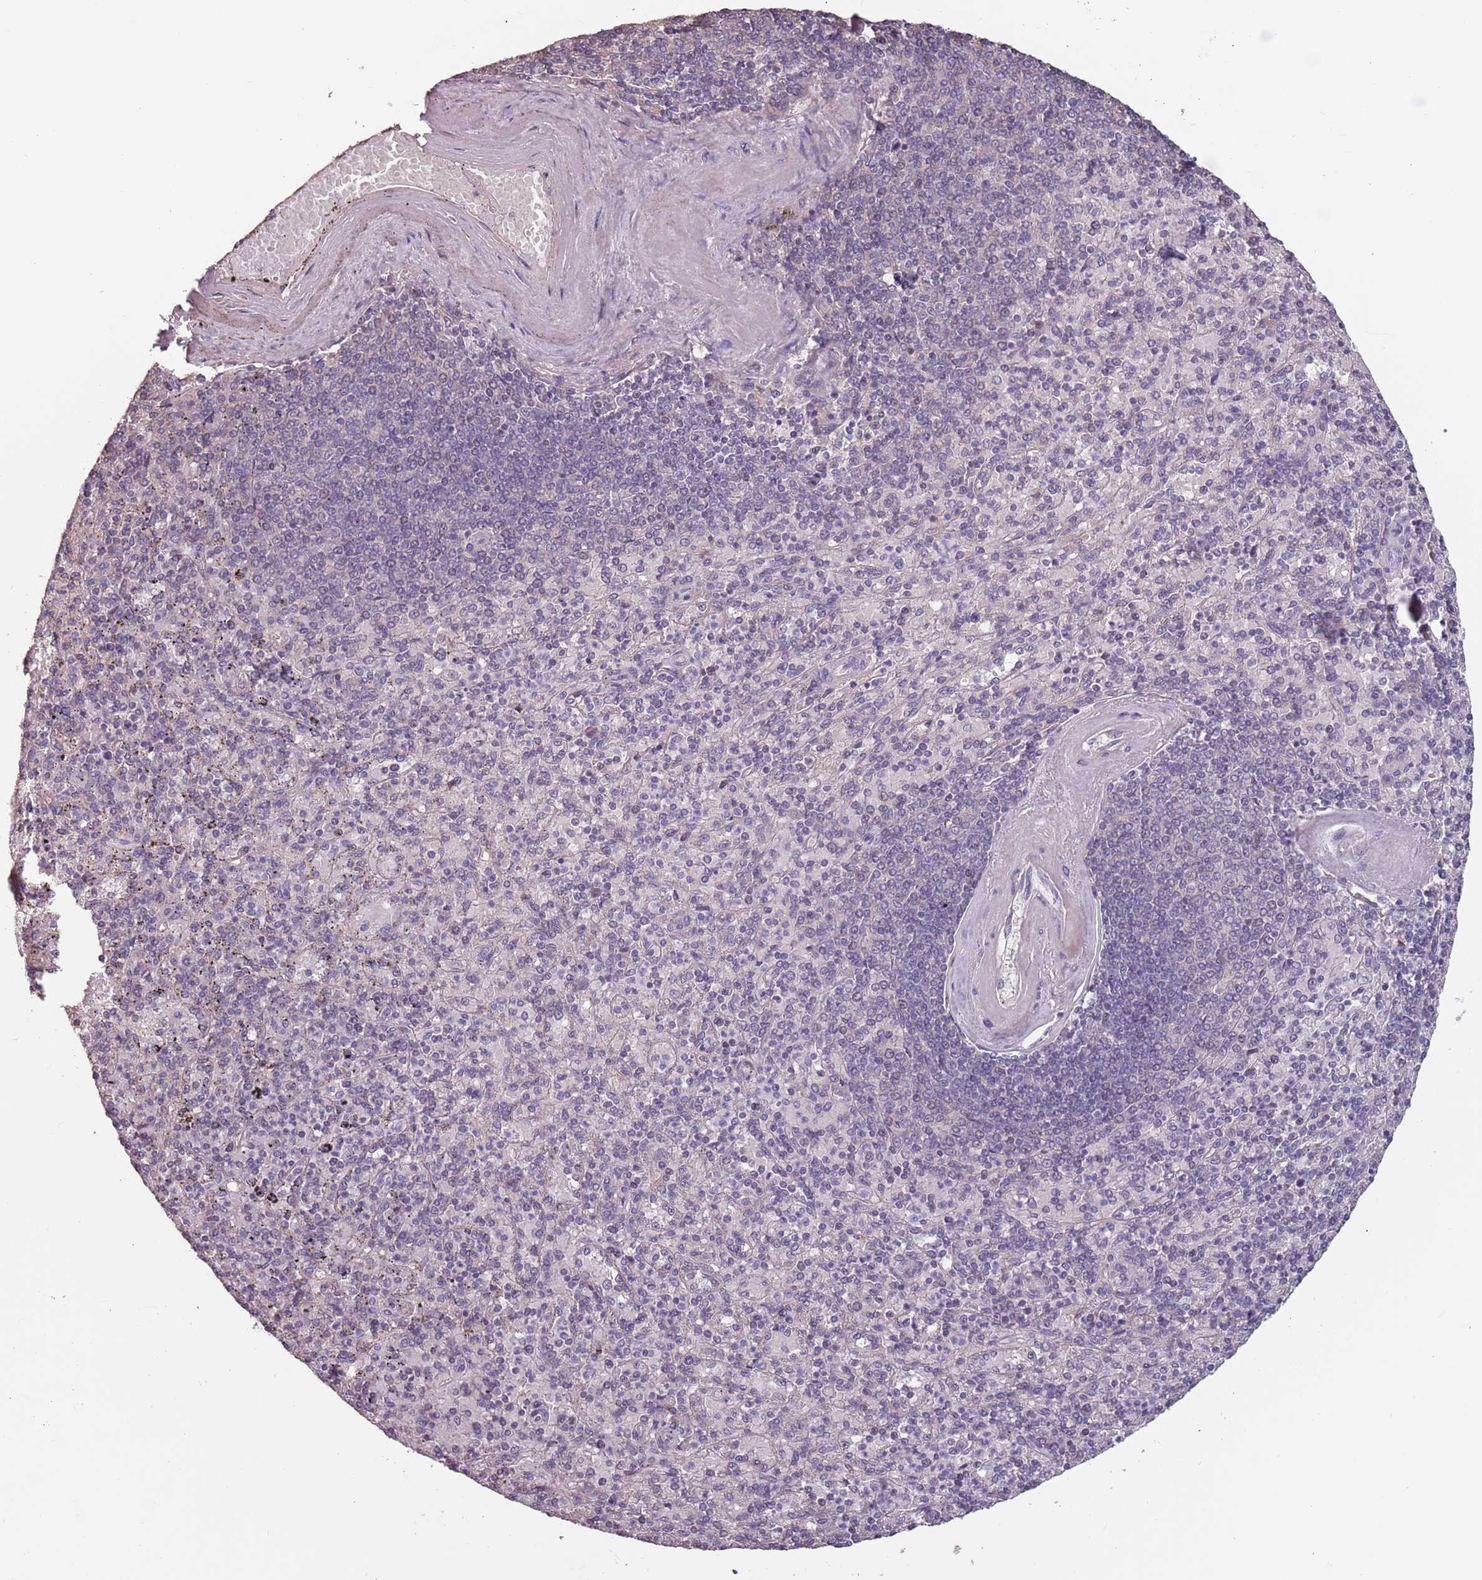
{"staining": {"intensity": "weak", "quantity": "25%-75%", "location": "cytoplasmic/membranous"}, "tissue": "spleen", "cell_type": "Cells in red pulp", "image_type": "normal", "snomed": [{"axis": "morphology", "description": "Normal tissue, NOS"}, {"axis": "topography", "description": "Spleen"}], "caption": "DAB immunohistochemical staining of normal spleen reveals weak cytoplasmic/membranous protein expression in approximately 25%-75% of cells in red pulp.", "gene": "MBD3L1", "patient": {"sex": "male", "age": 82}}